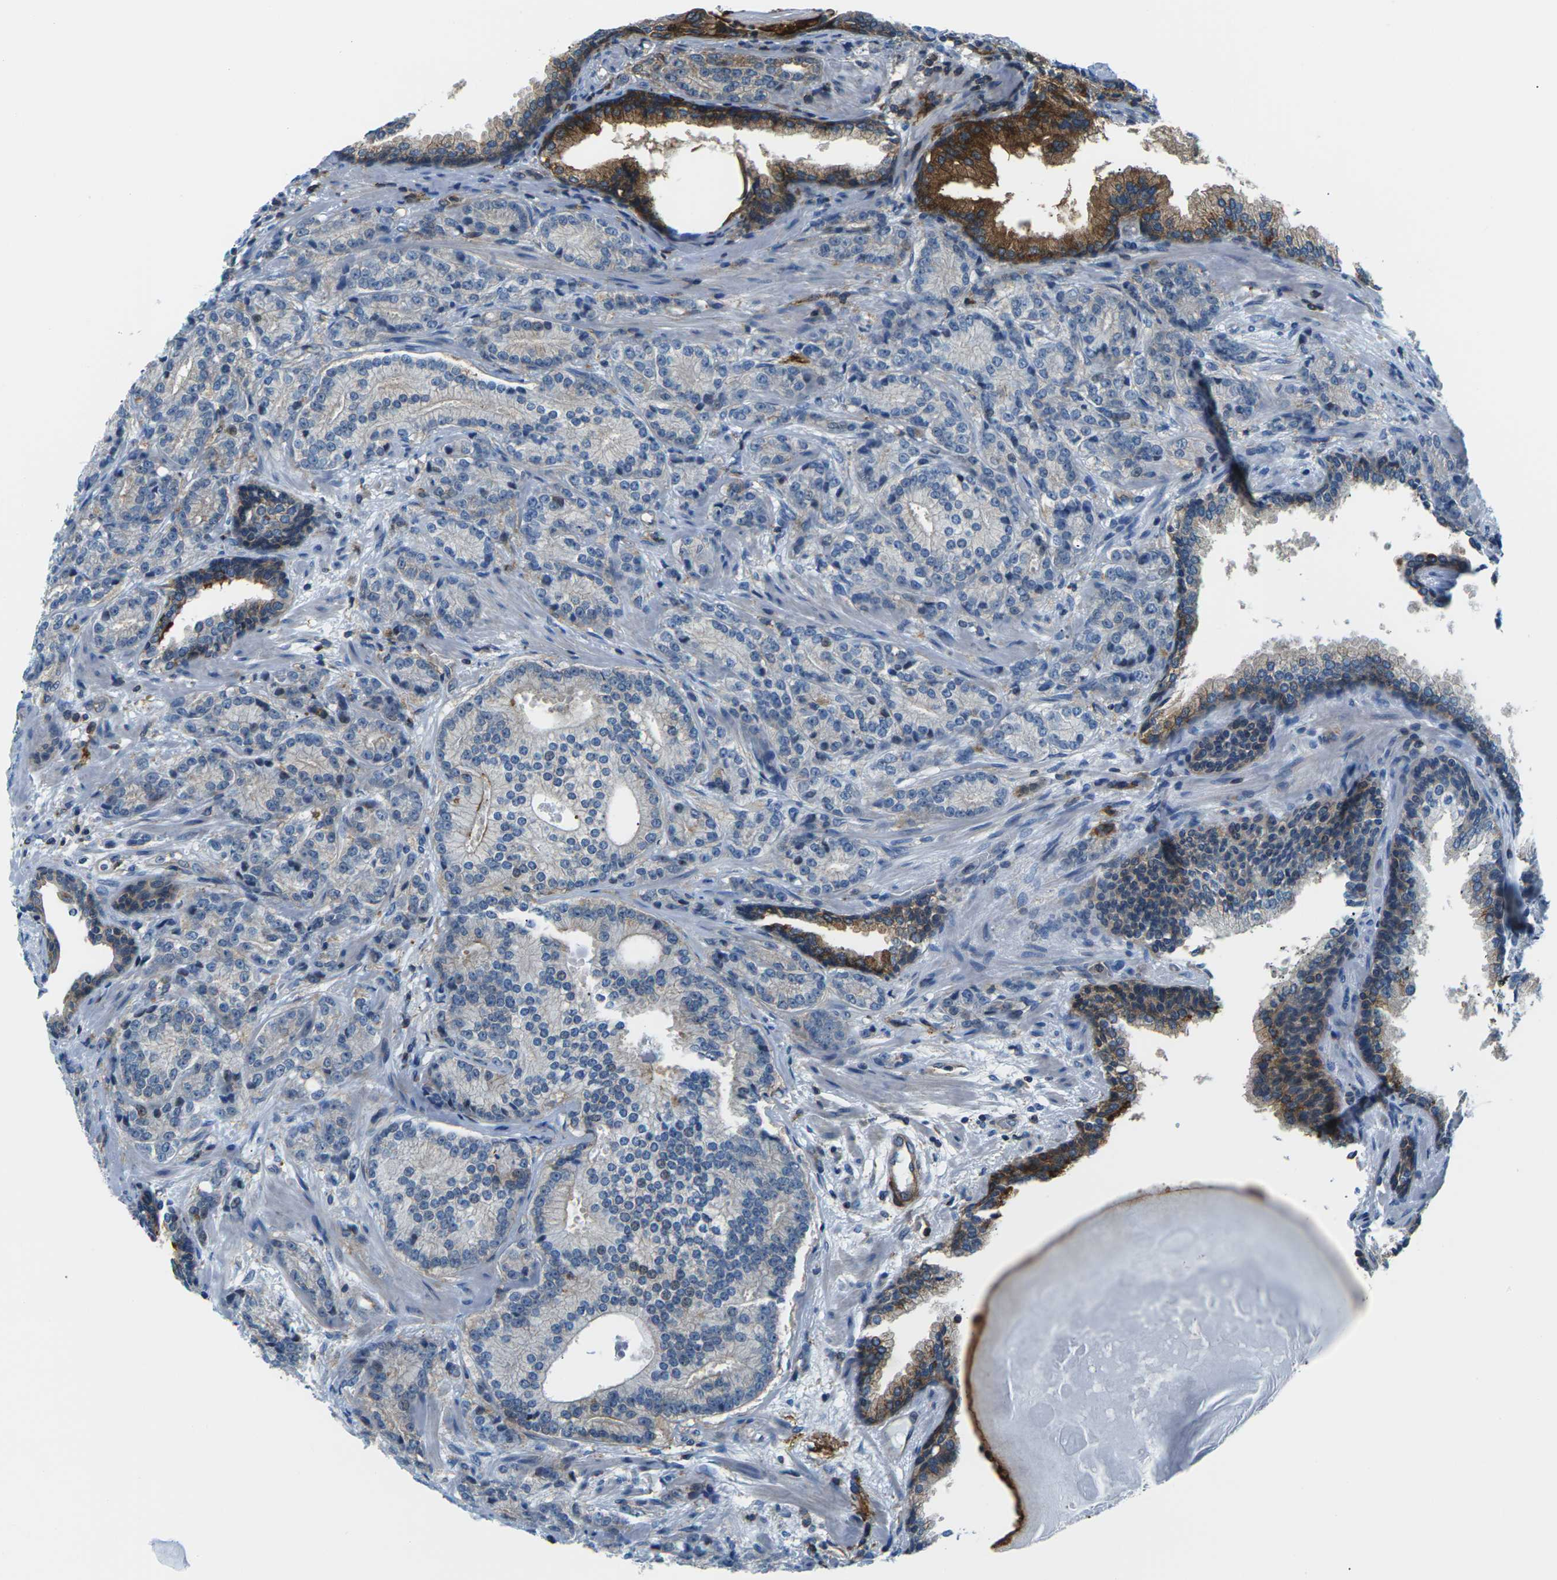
{"staining": {"intensity": "weak", "quantity": "25%-75%", "location": "cytoplasmic/membranous"}, "tissue": "prostate cancer", "cell_type": "Tumor cells", "image_type": "cancer", "snomed": [{"axis": "morphology", "description": "Adenocarcinoma, High grade"}, {"axis": "topography", "description": "Prostate"}], "caption": "Immunohistochemical staining of prostate cancer (adenocarcinoma (high-grade)) shows low levels of weak cytoplasmic/membranous protein expression in approximately 25%-75% of tumor cells.", "gene": "SOCS4", "patient": {"sex": "male", "age": 61}}